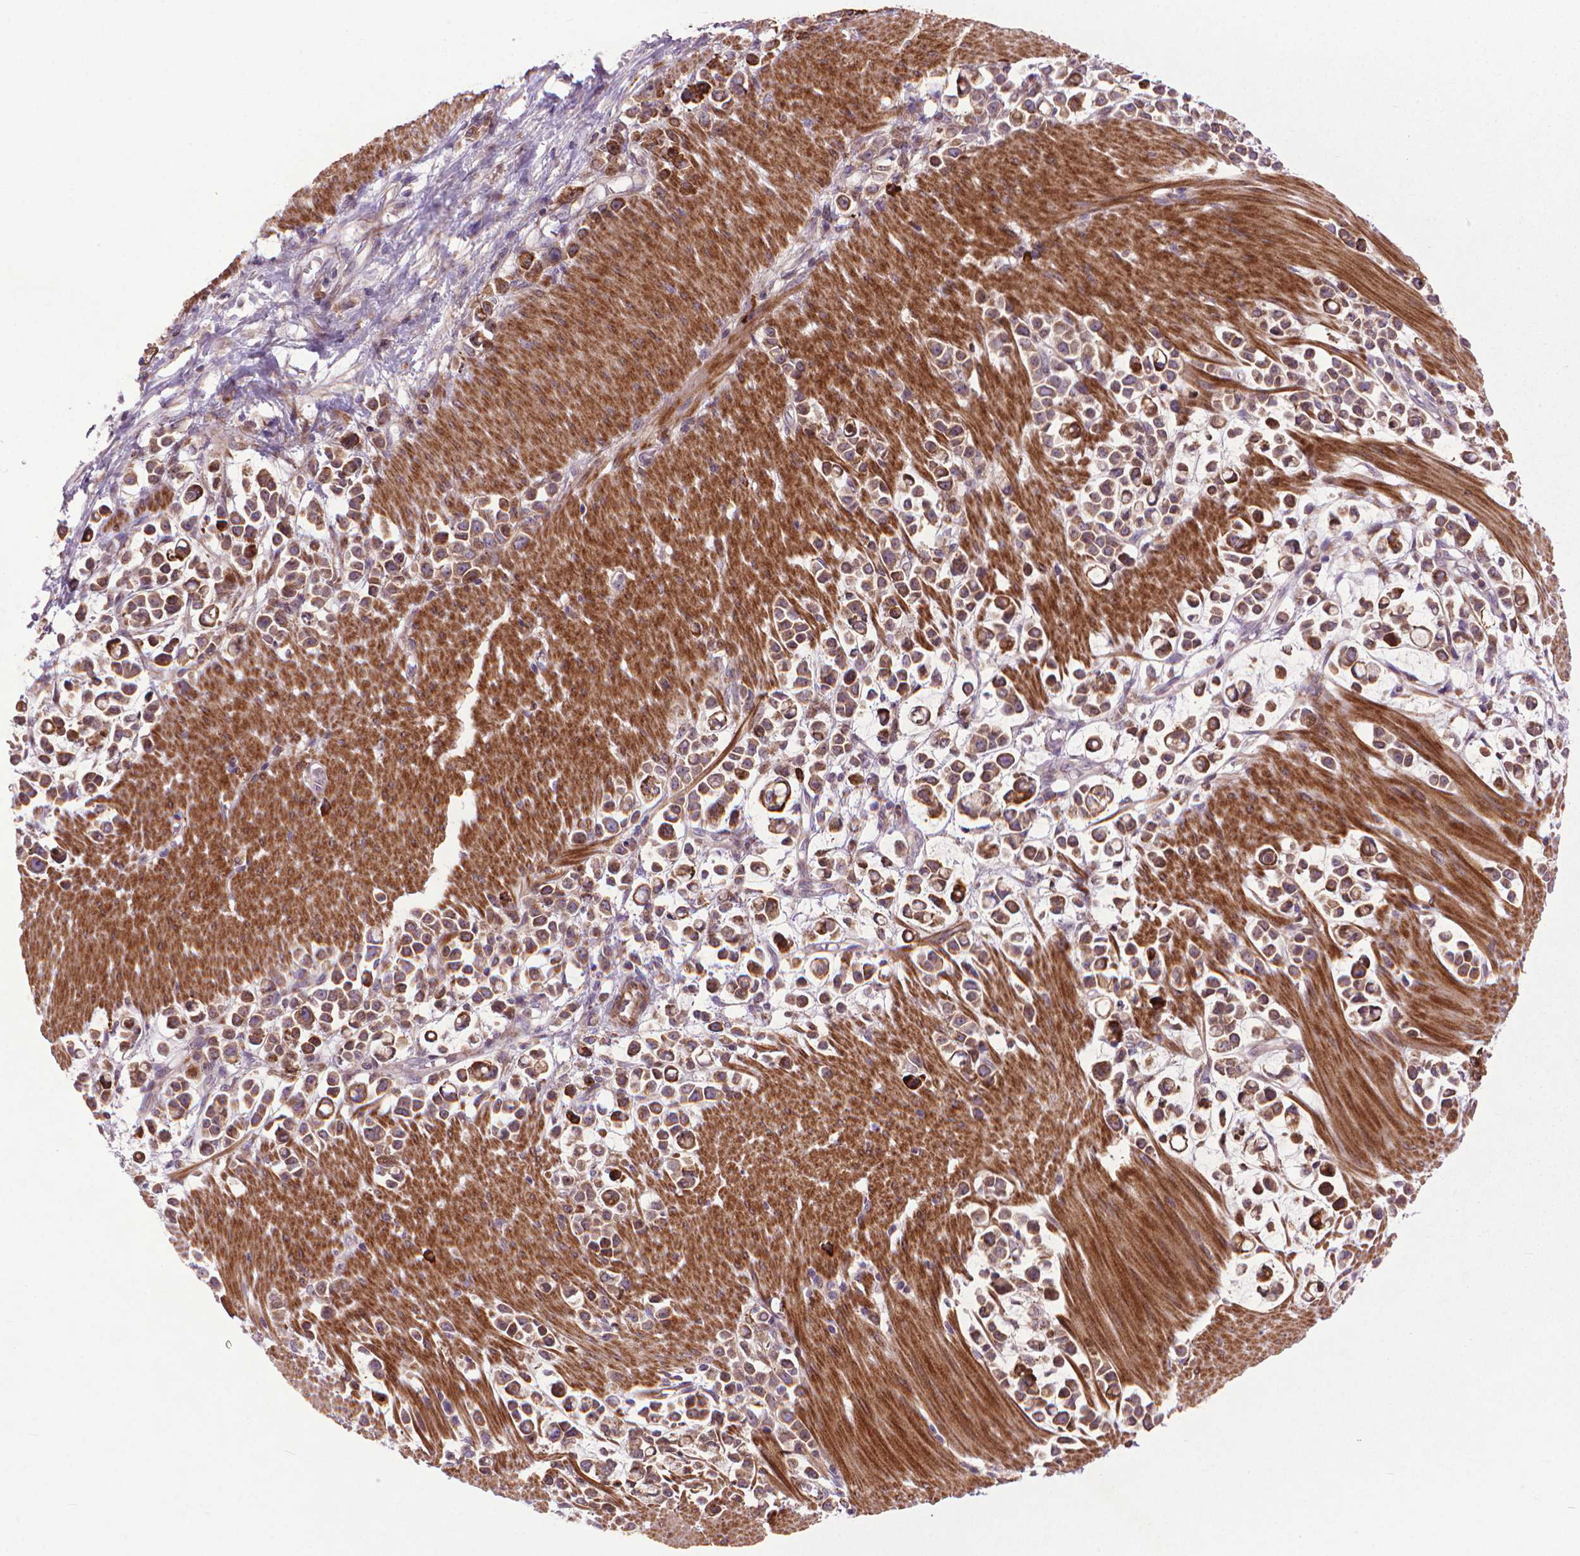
{"staining": {"intensity": "moderate", "quantity": ">75%", "location": "cytoplasmic/membranous"}, "tissue": "stomach cancer", "cell_type": "Tumor cells", "image_type": "cancer", "snomed": [{"axis": "morphology", "description": "Adenocarcinoma, NOS"}, {"axis": "topography", "description": "Stomach"}], "caption": "Adenocarcinoma (stomach) tissue demonstrates moderate cytoplasmic/membranous positivity in about >75% of tumor cells, visualized by immunohistochemistry. The staining is performed using DAB brown chromogen to label protein expression. The nuclei are counter-stained blue using hematoxylin.", "gene": "MYH14", "patient": {"sex": "male", "age": 82}}